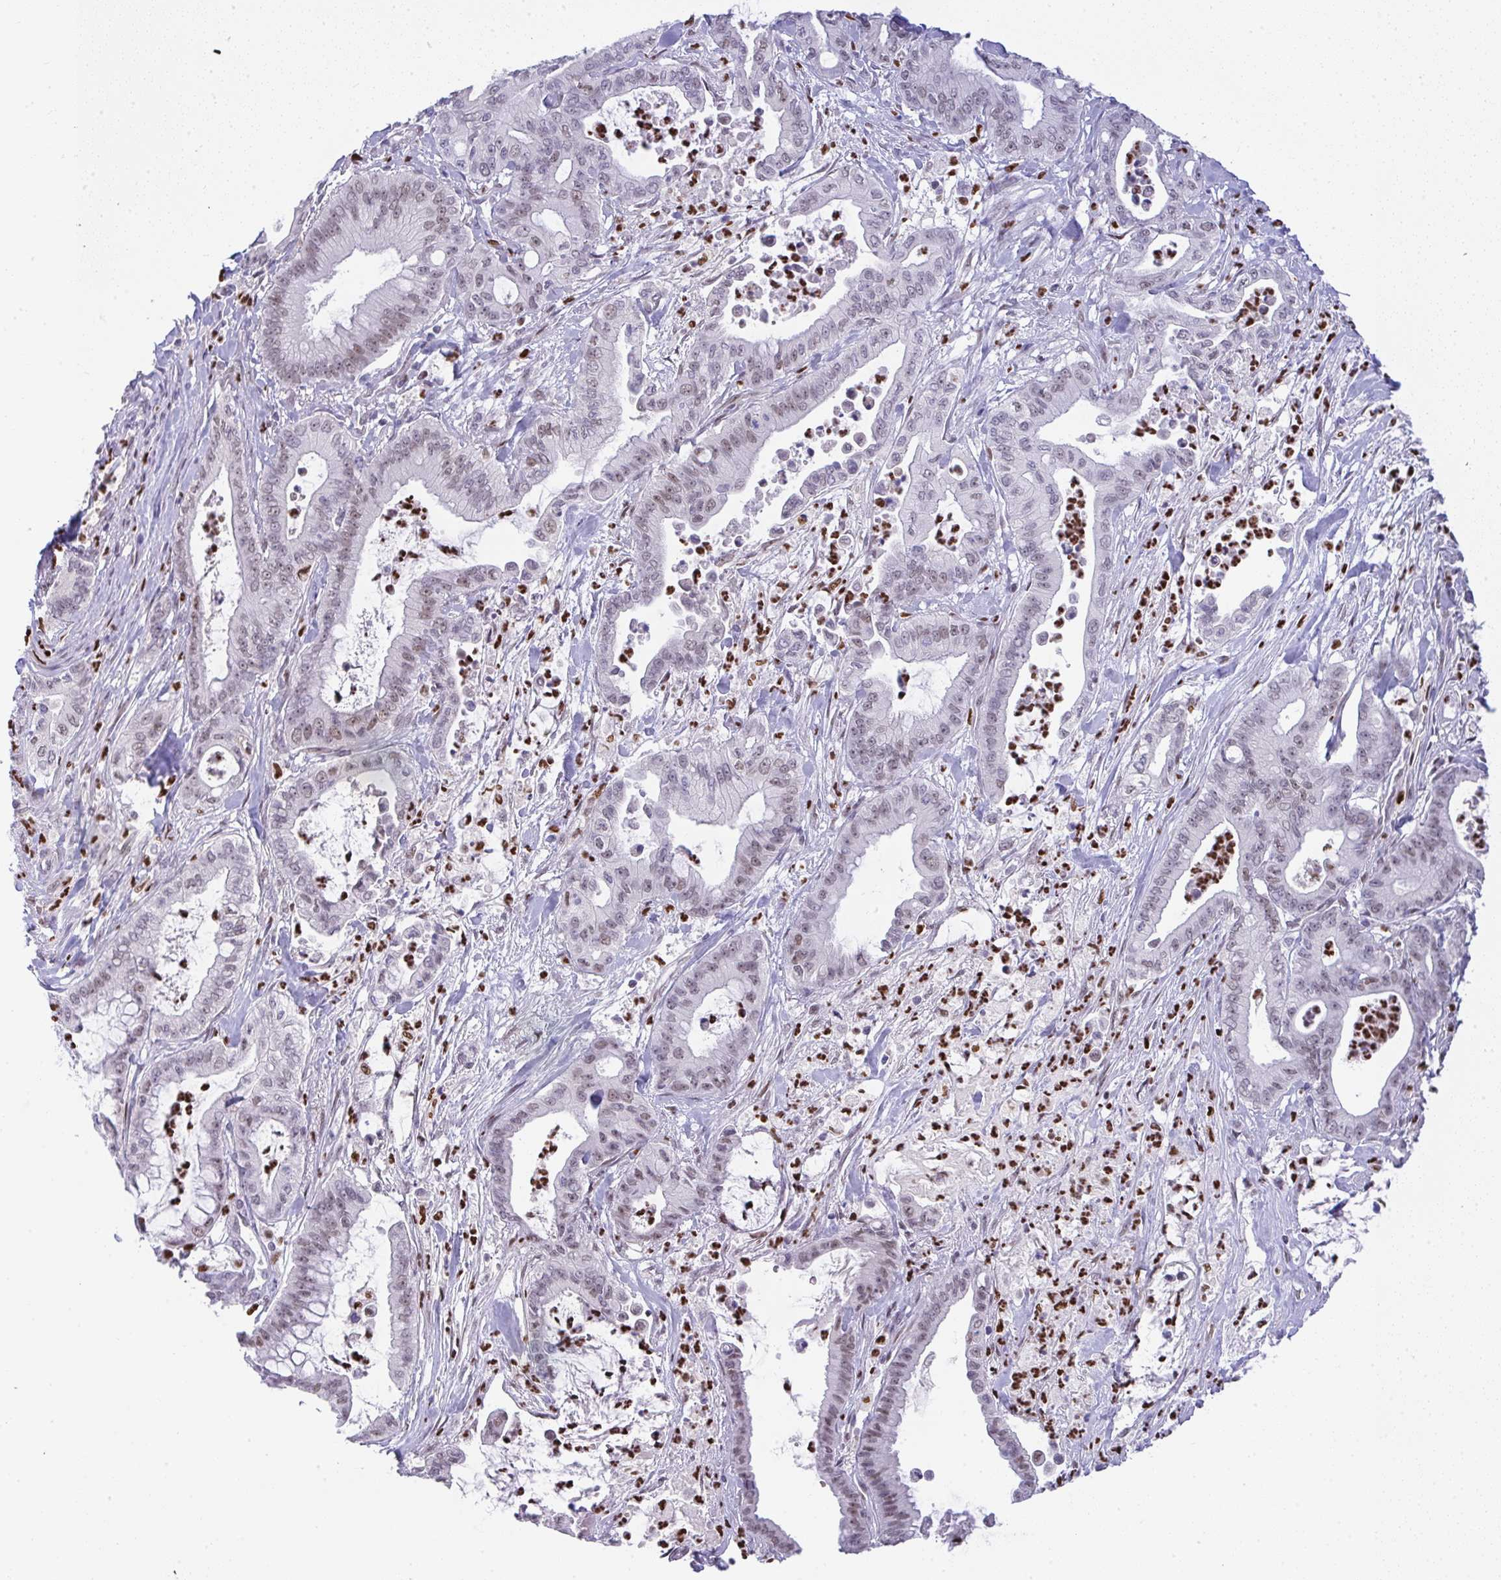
{"staining": {"intensity": "weak", "quantity": "<25%", "location": "nuclear"}, "tissue": "pancreatic cancer", "cell_type": "Tumor cells", "image_type": "cancer", "snomed": [{"axis": "morphology", "description": "Adenocarcinoma, NOS"}, {"axis": "topography", "description": "Pancreas"}], "caption": "High magnification brightfield microscopy of adenocarcinoma (pancreatic) stained with DAB (brown) and counterstained with hematoxylin (blue): tumor cells show no significant expression.", "gene": "BBX", "patient": {"sex": "male", "age": 71}}